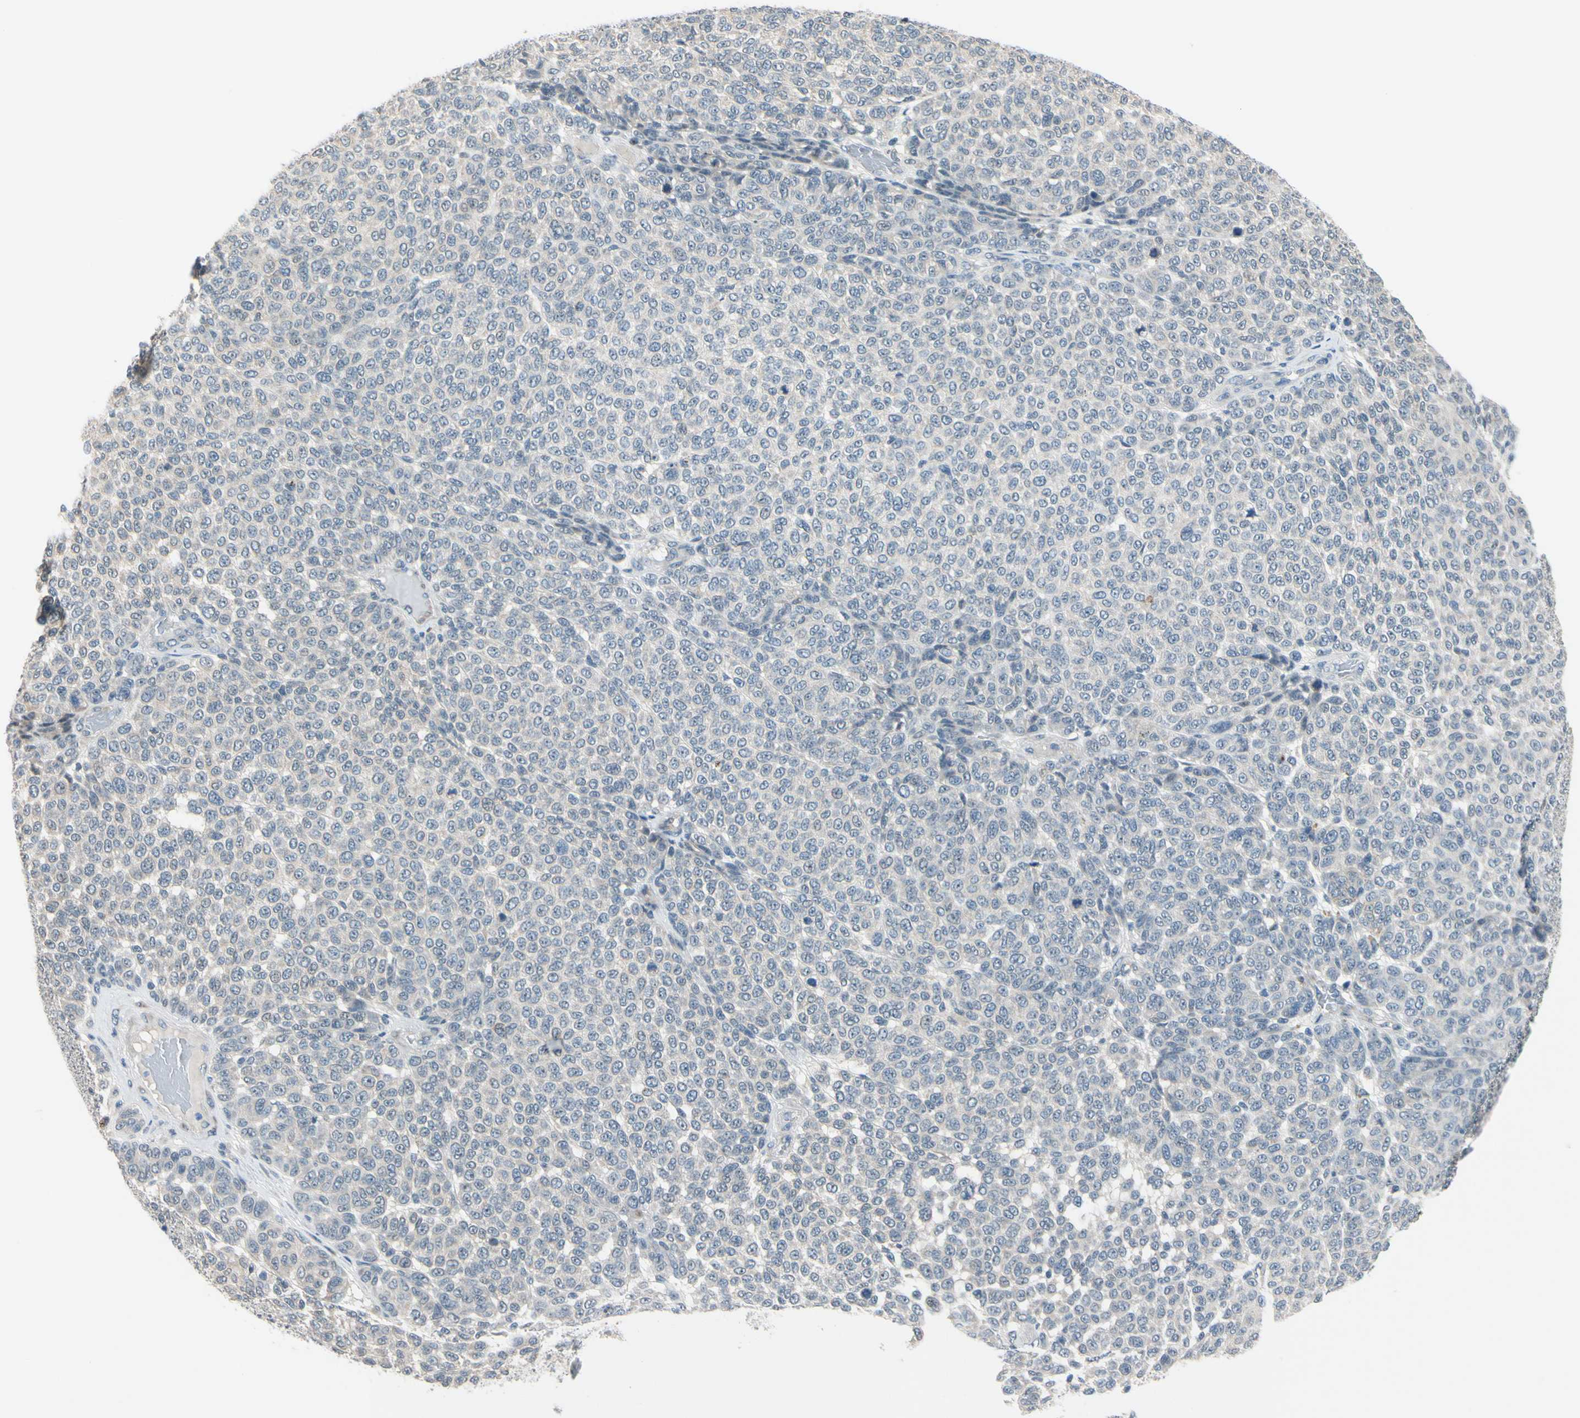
{"staining": {"intensity": "negative", "quantity": "none", "location": "none"}, "tissue": "melanoma", "cell_type": "Tumor cells", "image_type": "cancer", "snomed": [{"axis": "morphology", "description": "Malignant melanoma, NOS"}, {"axis": "topography", "description": "Skin"}], "caption": "Immunohistochemical staining of melanoma demonstrates no significant expression in tumor cells.", "gene": "SLC27A6", "patient": {"sex": "male", "age": 59}}